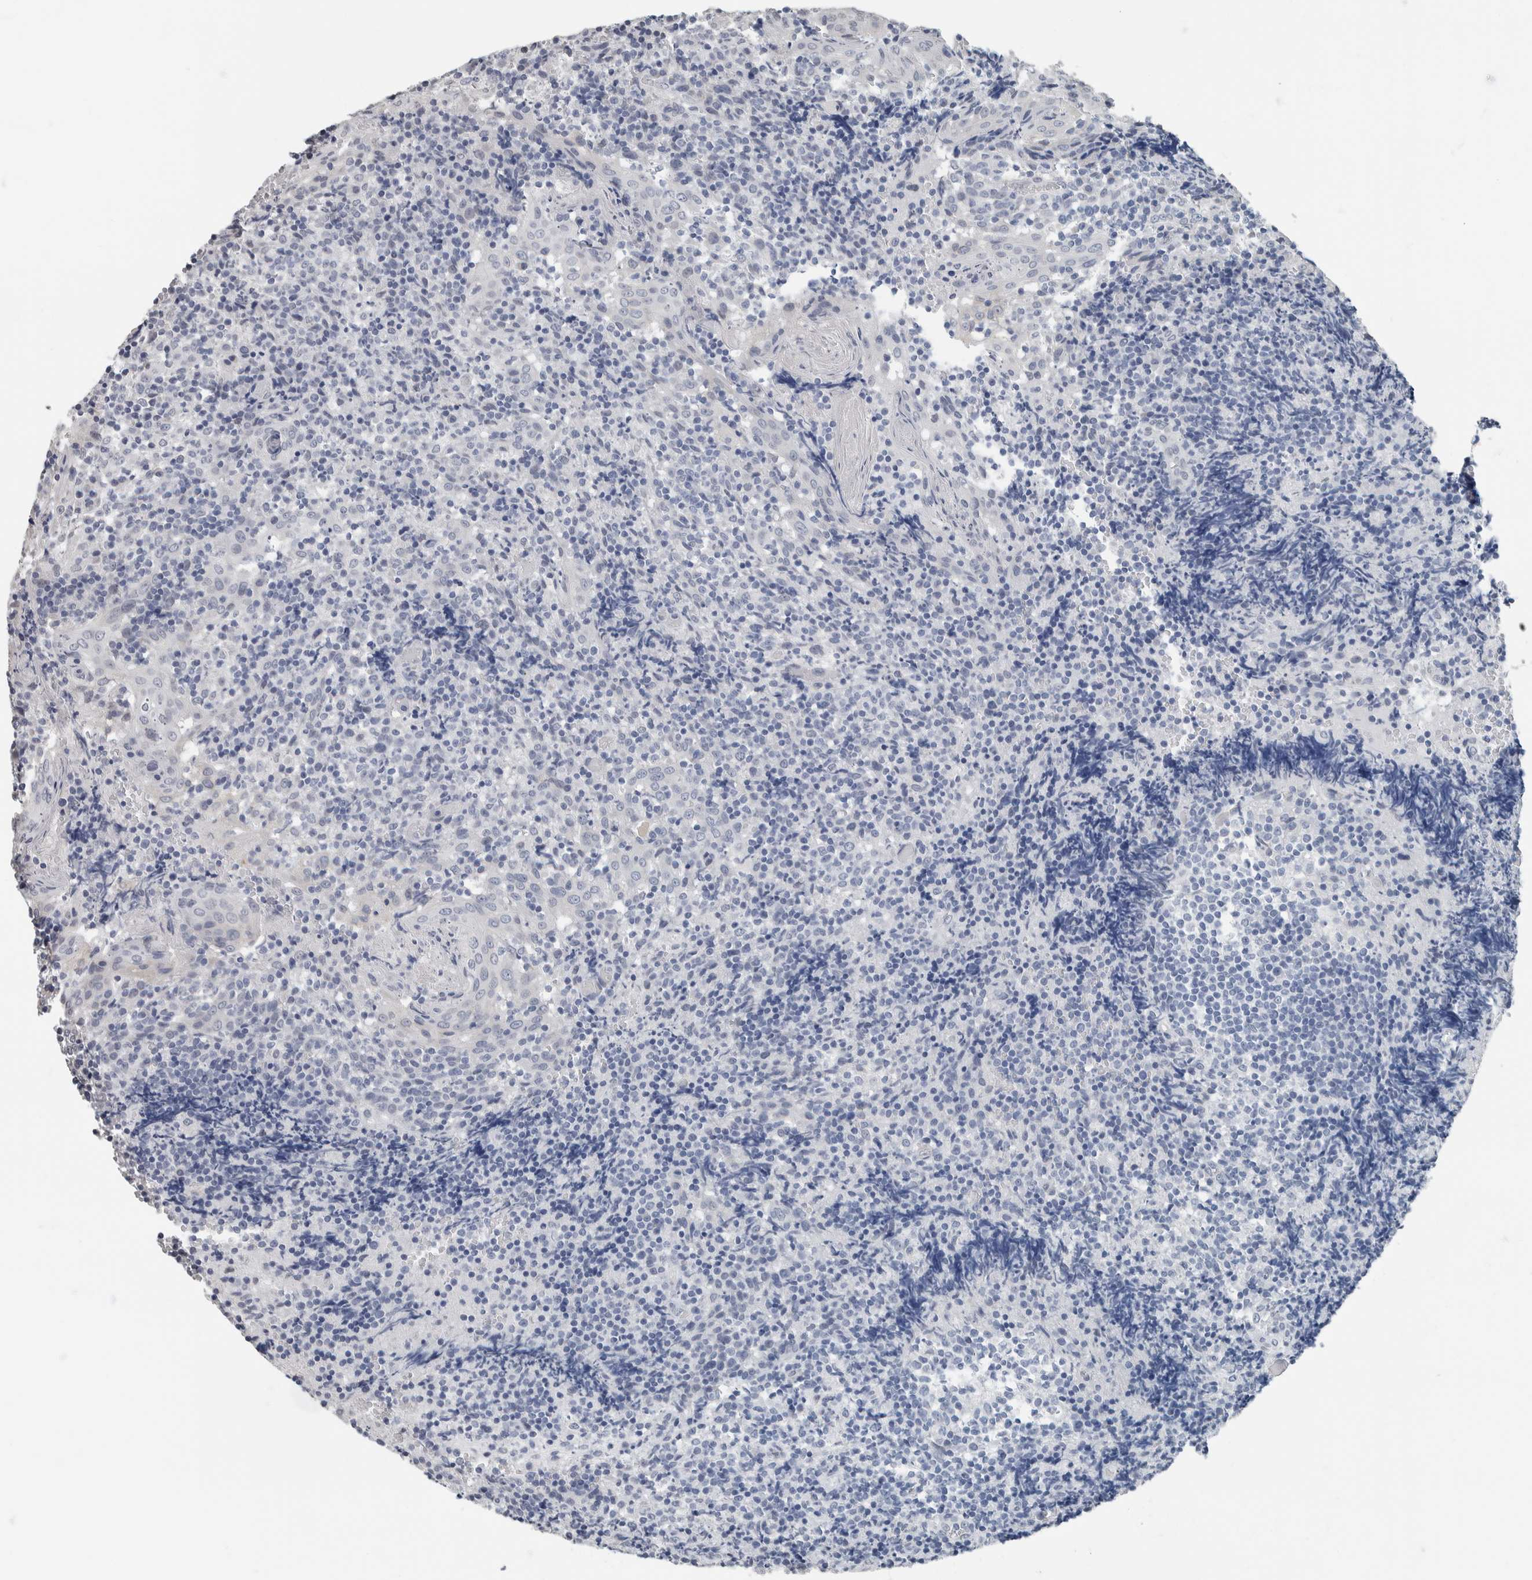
{"staining": {"intensity": "negative", "quantity": "none", "location": "none"}, "tissue": "tonsil", "cell_type": "Germinal center cells", "image_type": "normal", "snomed": [{"axis": "morphology", "description": "Normal tissue, NOS"}, {"axis": "topography", "description": "Tonsil"}], "caption": "The IHC photomicrograph has no significant expression in germinal center cells of tonsil. Brightfield microscopy of IHC stained with DAB (brown) and hematoxylin (blue), captured at high magnification.", "gene": "NEFM", "patient": {"sex": "female", "age": 19}}